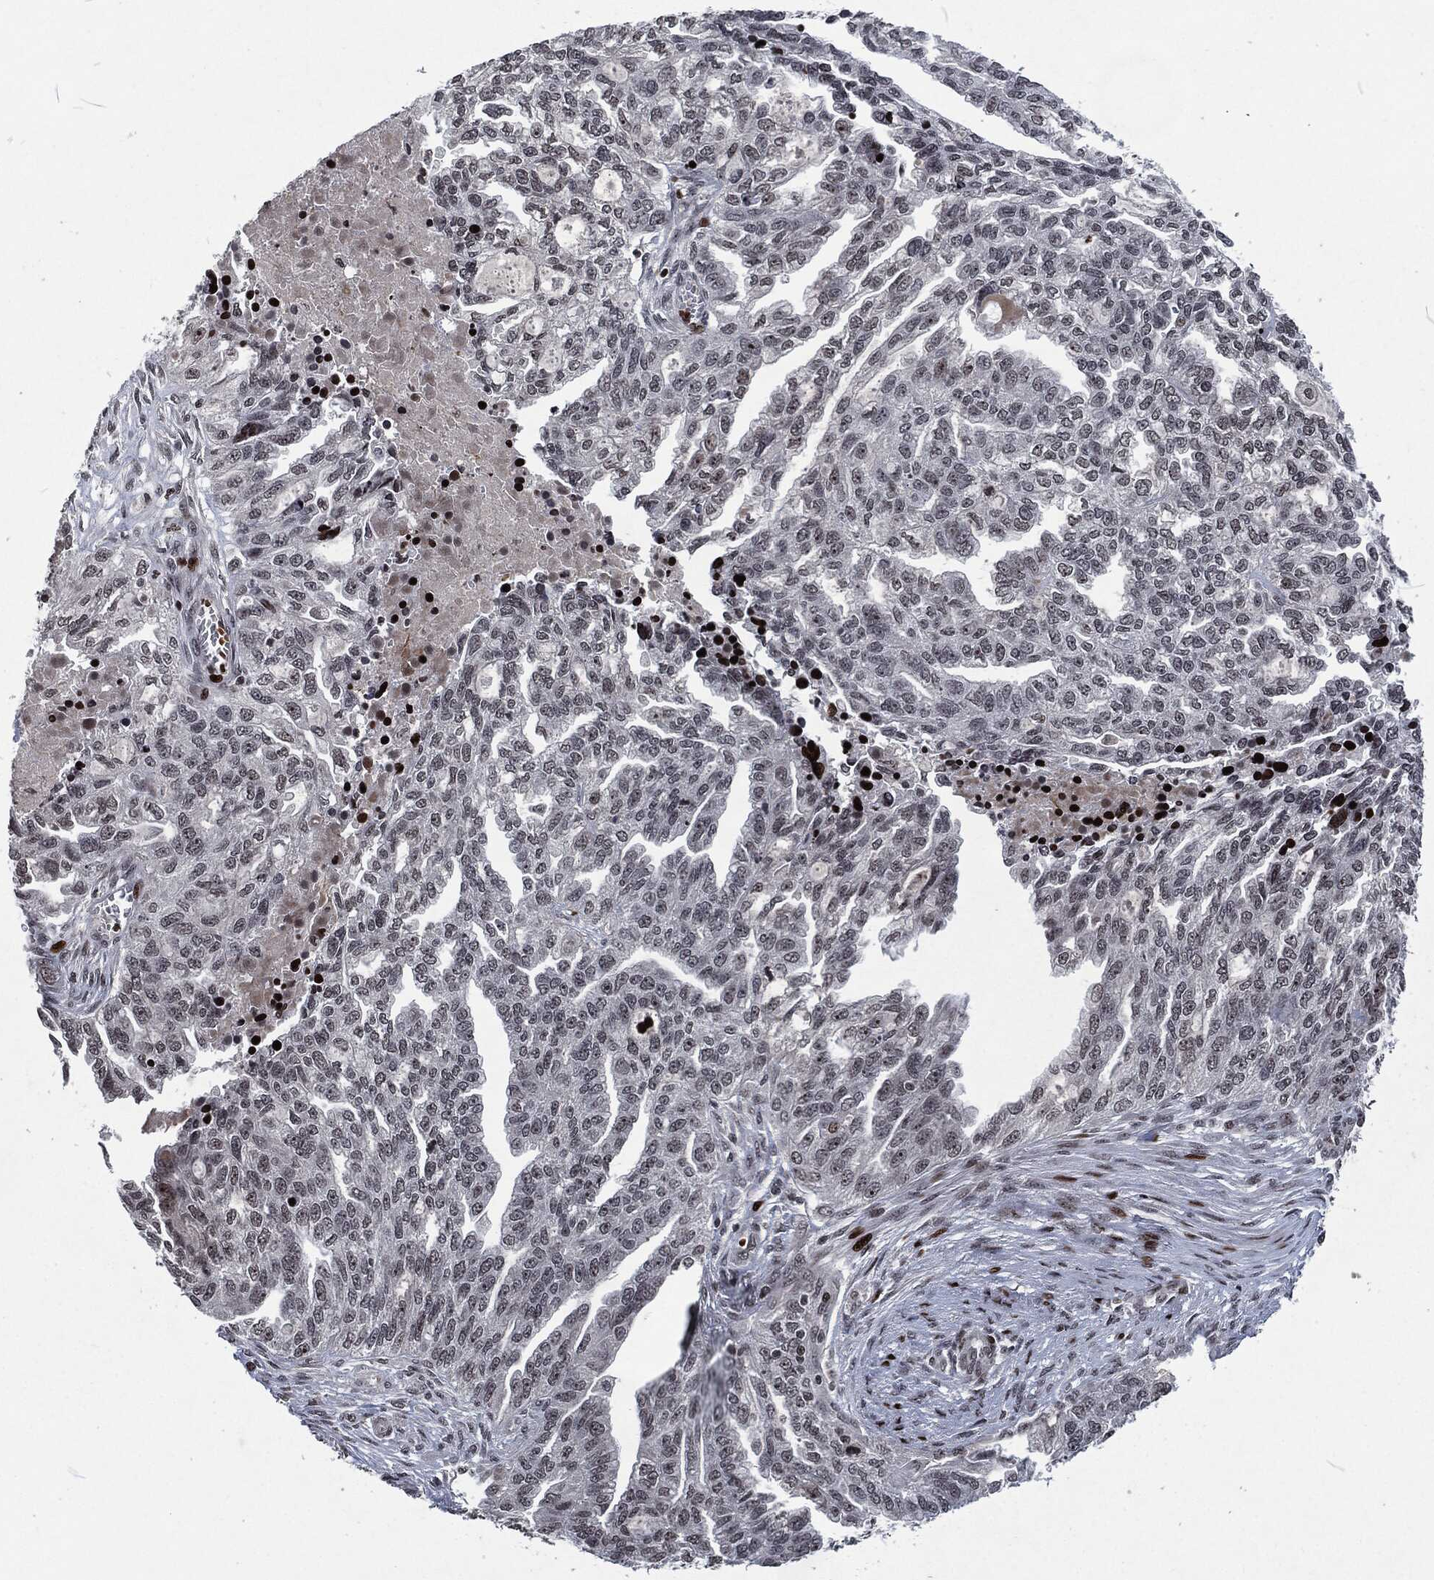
{"staining": {"intensity": "negative", "quantity": "none", "location": "none"}, "tissue": "ovarian cancer", "cell_type": "Tumor cells", "image_type": "cancer", "snomed": [{"axis": "morphology", "description": "Cystadenocarcinoma, serous, NOS"}, {"axis": "topography", "description": "Ovary"}], "caption": "Immunohistochemistry (IHC) image of ovarian serous cystadenocarcinoma stained for a protein (brown), which reveals no positivity in tumor cells. (Immunohistochemistry, brightfield microscopy, high magnification).", "gene": "EGFR", "patient": {"sex": "female", "age": 51}}